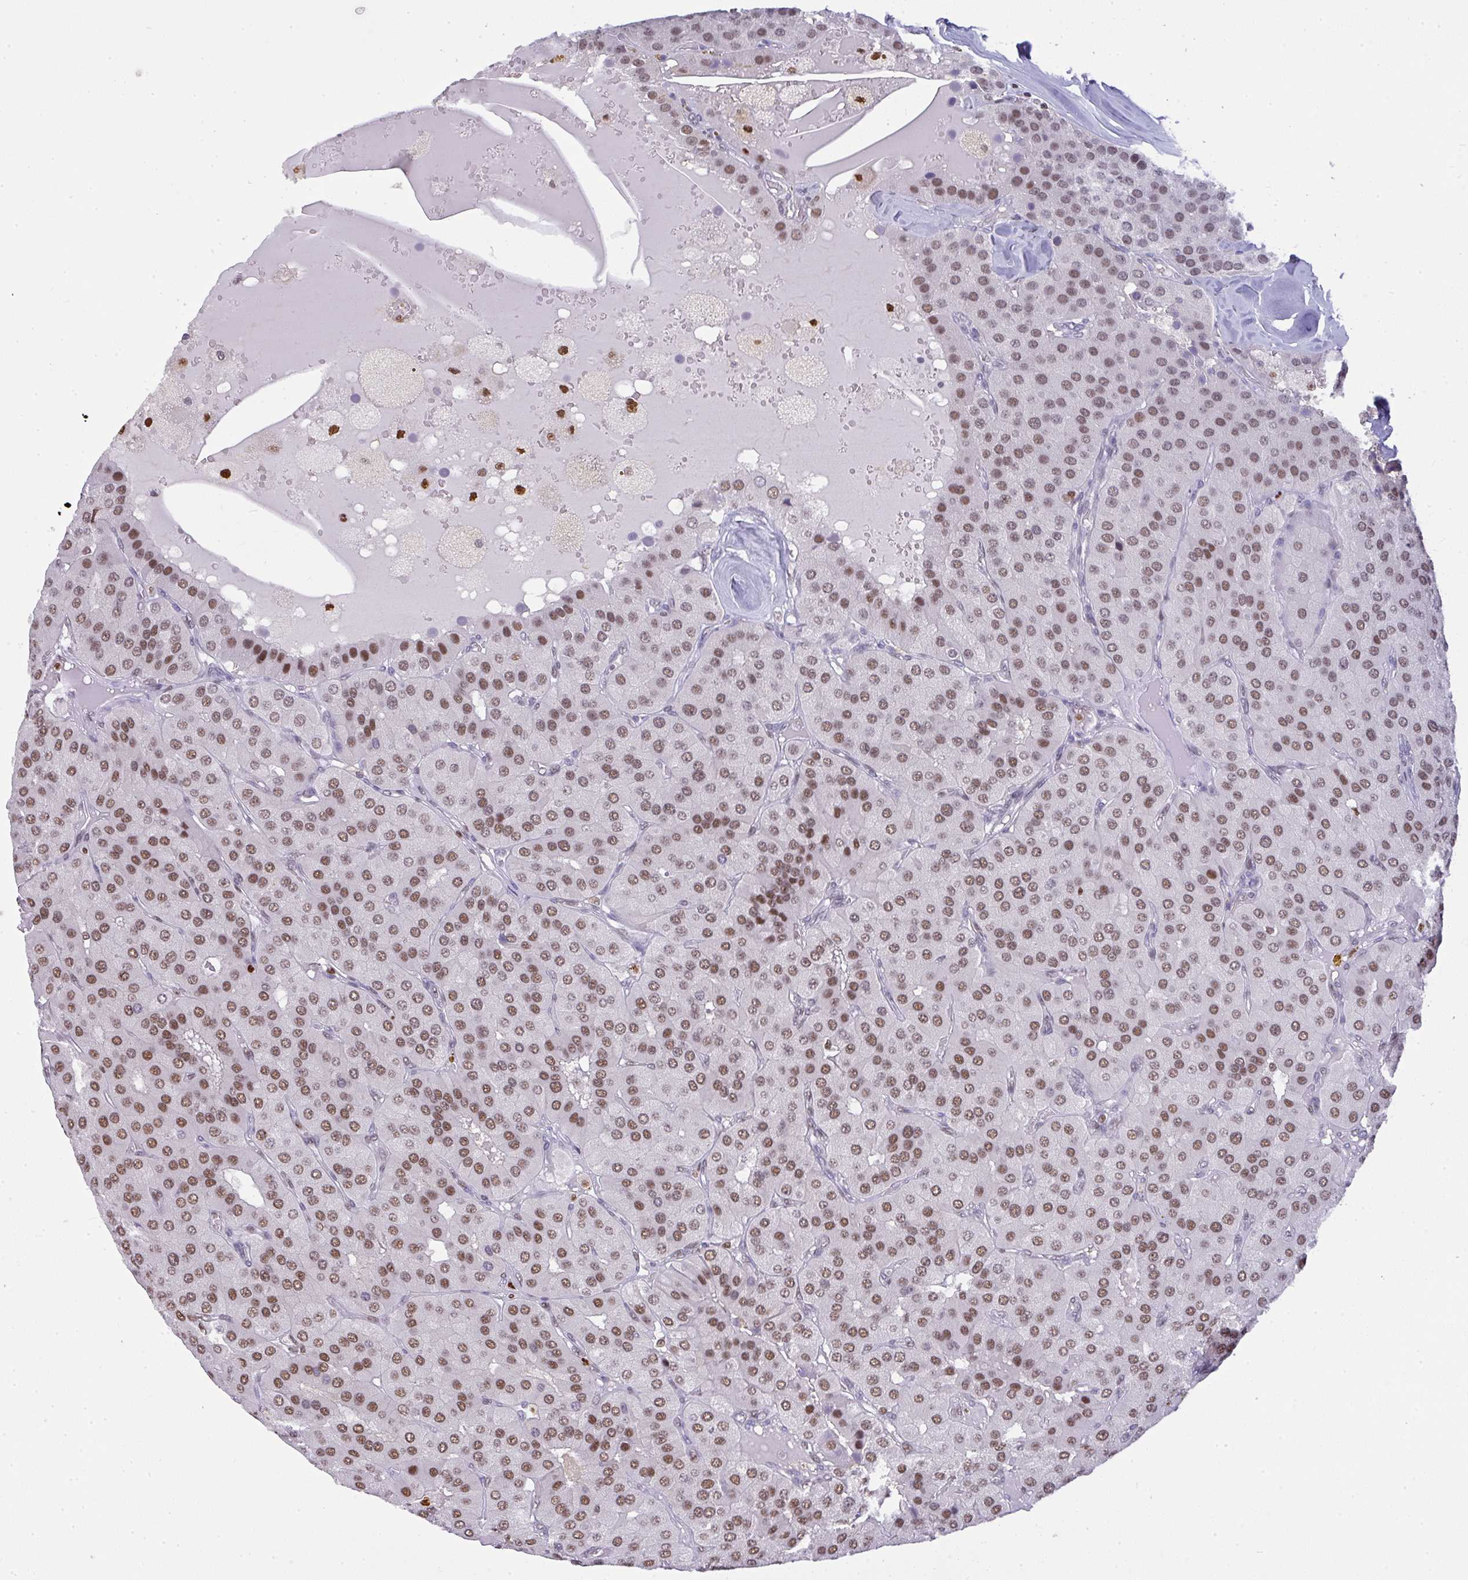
{"staining": {"intensity": "moderate", "quantity": ">75%", "location": "nuclear"}, "tissue": "parathyroid gland", "cell_type": "Glandular cells", "image_type": "normal", "snomed": [{"axis": "morphology", "description": "Normal tissue, NOS"}, {"axis": "morphology", "description": "Adenoma, NOS"}, {"axis": "topography", "description": "Parathyroid gland"}], "caption": "A photomicrograph of human parathyroid gland stained for a protein reveals moderate nuclear brown staining in glandular cells. (IHC, brightfield microscopy, high magnification).", "gene": "BBX", "patient": {"sex": "female", "age": 86}}